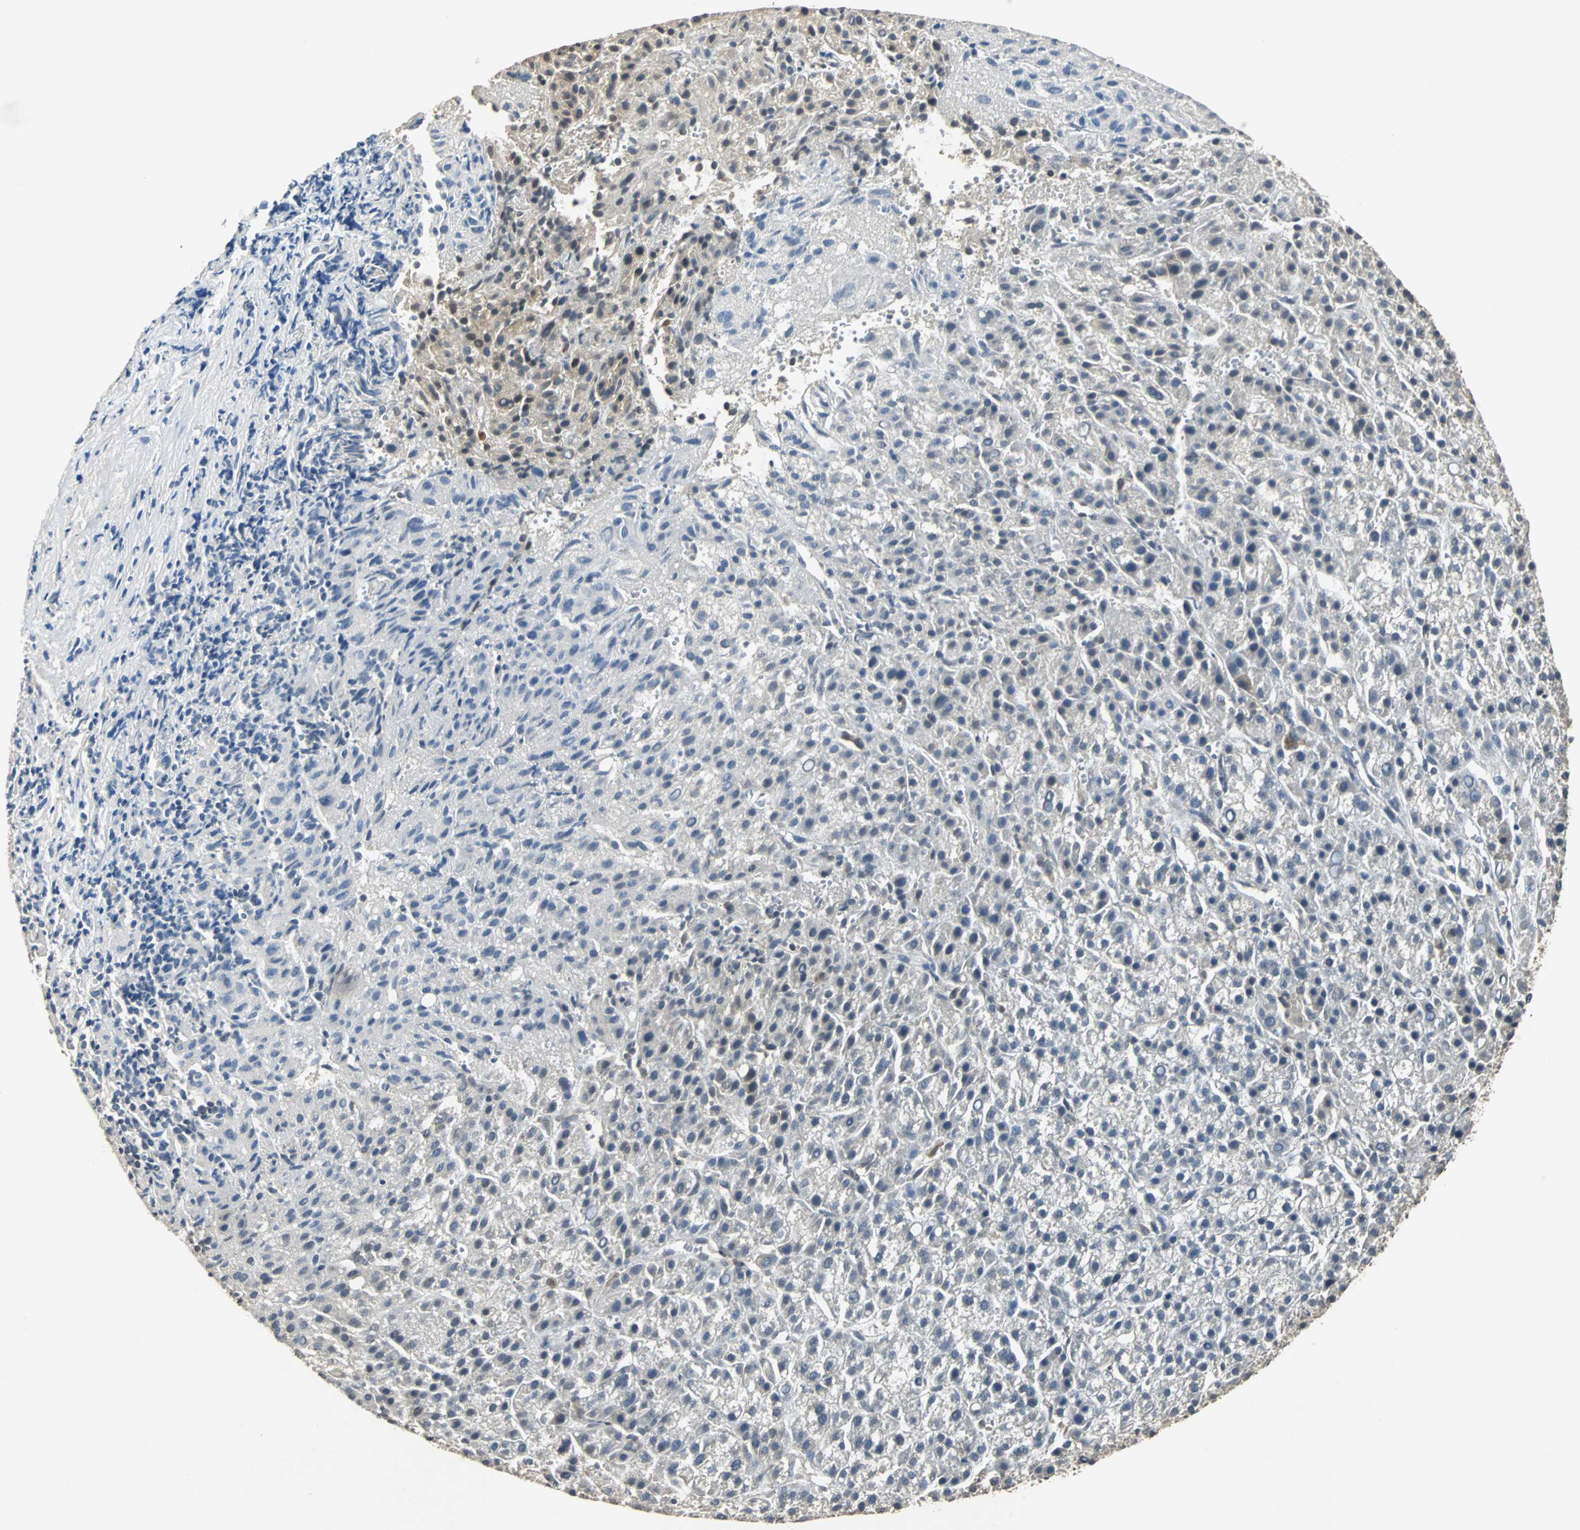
{"staining": {"intensity": "weak", "quantity": "<25%", "location": "cytoplasmic/membranous"}, "tissue": "liver cancer", "cell_type": "Tumor cells", "image_type": "cancer", "snomed": [{"axis": "morphology", "description": "Carcinoma, Hepatocellular, NOS"}, {"axis": "topography", "description": "Liver"}], "caption": "This is an immunohistochemistry (IHC) micrograph of hepatocellular carcinoma (liver). There is no expression in tumor cells.", "gene": "ABHD2", "patient": {"sex": "female", "age": 58}}